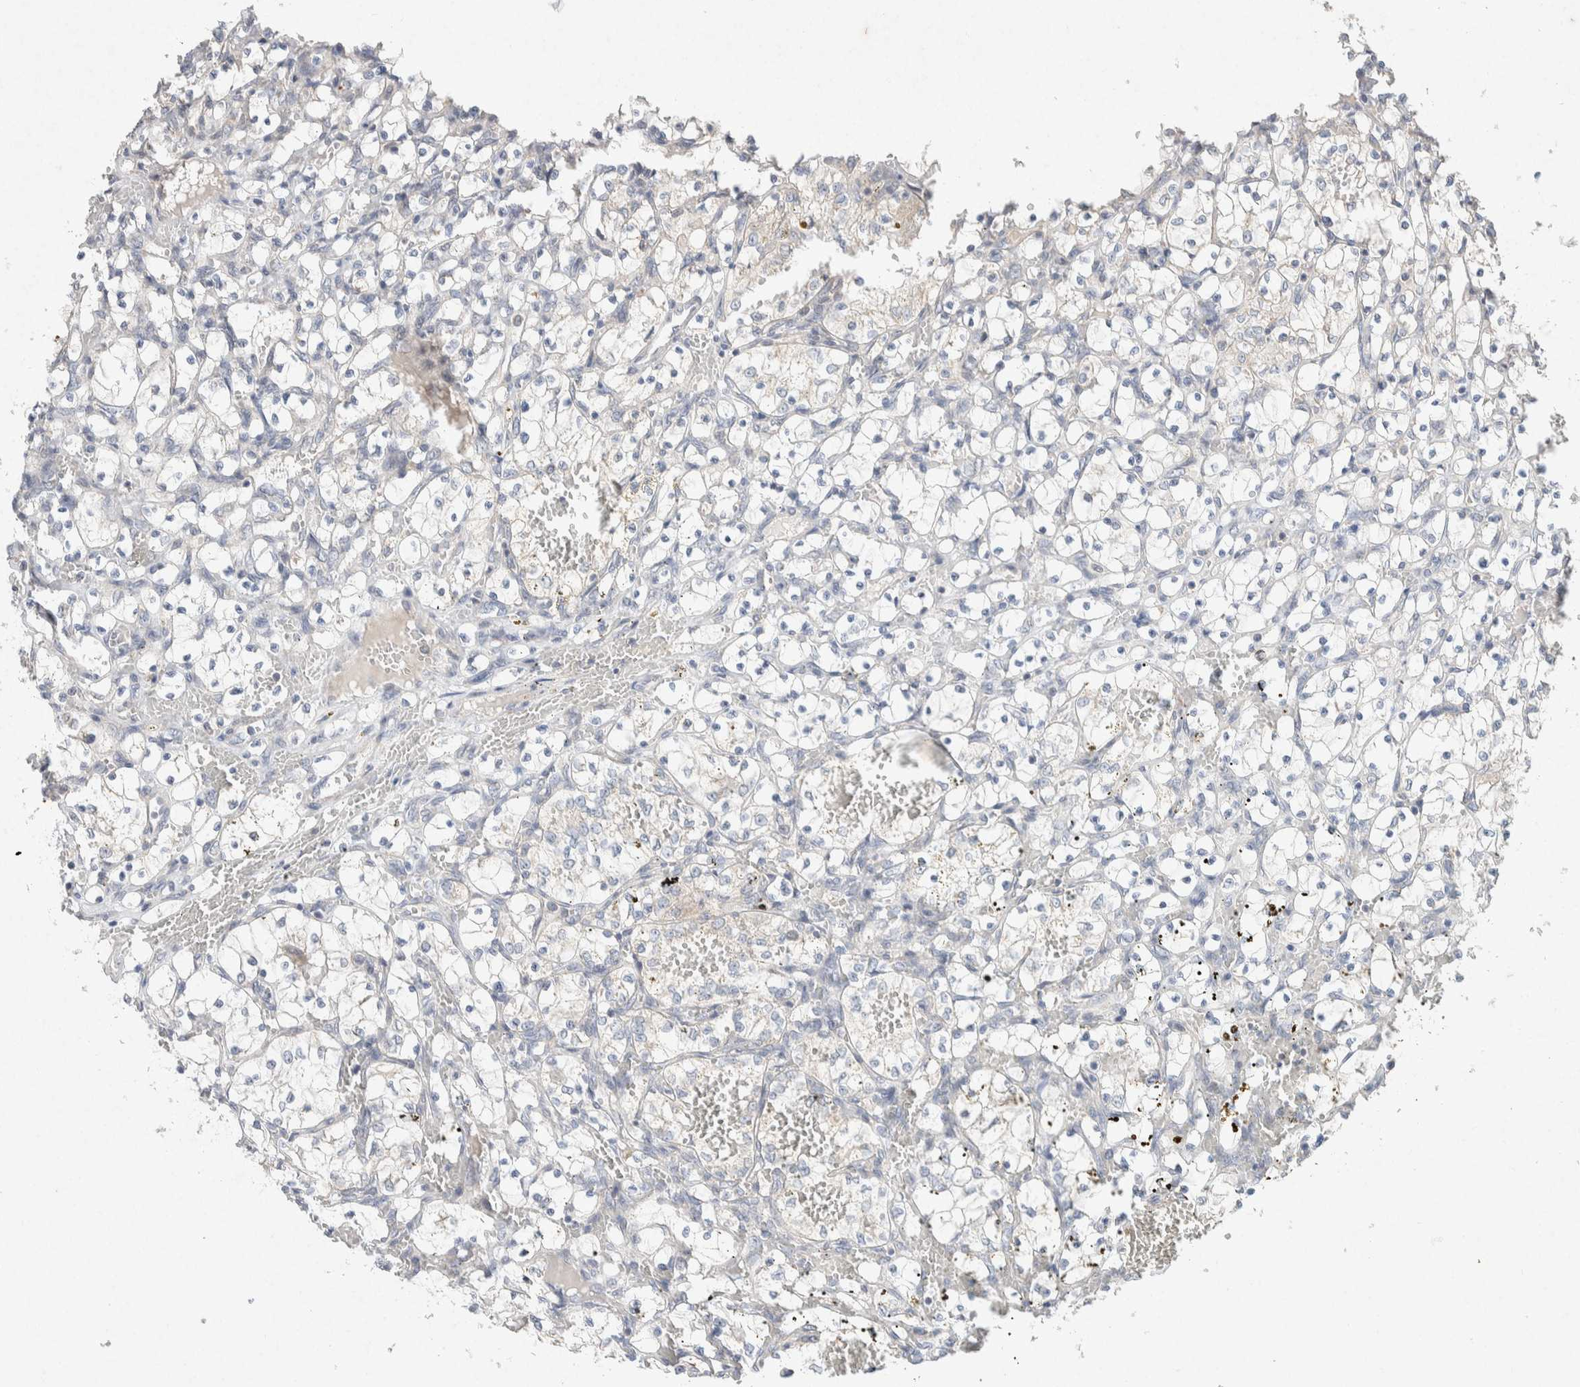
{"staining": {"intensity": "negative", "quantity": "none", "location": "none"}, "tissue": "renal cancer", "cell_type": "Tumor cells", "image_type": "cancer", "snomed": [{"axis": "morphology", "description": "Adenocarcinoma, NOS"}, {"axis": "topography", "description": "Kidney"}], "caption": "Human renal adenocarcinoma stained for a protein using IHC demonstrates no positivity in tumor cells.", "gene": "CMTM4", "patient": {"sex": "female", "age": 69}}